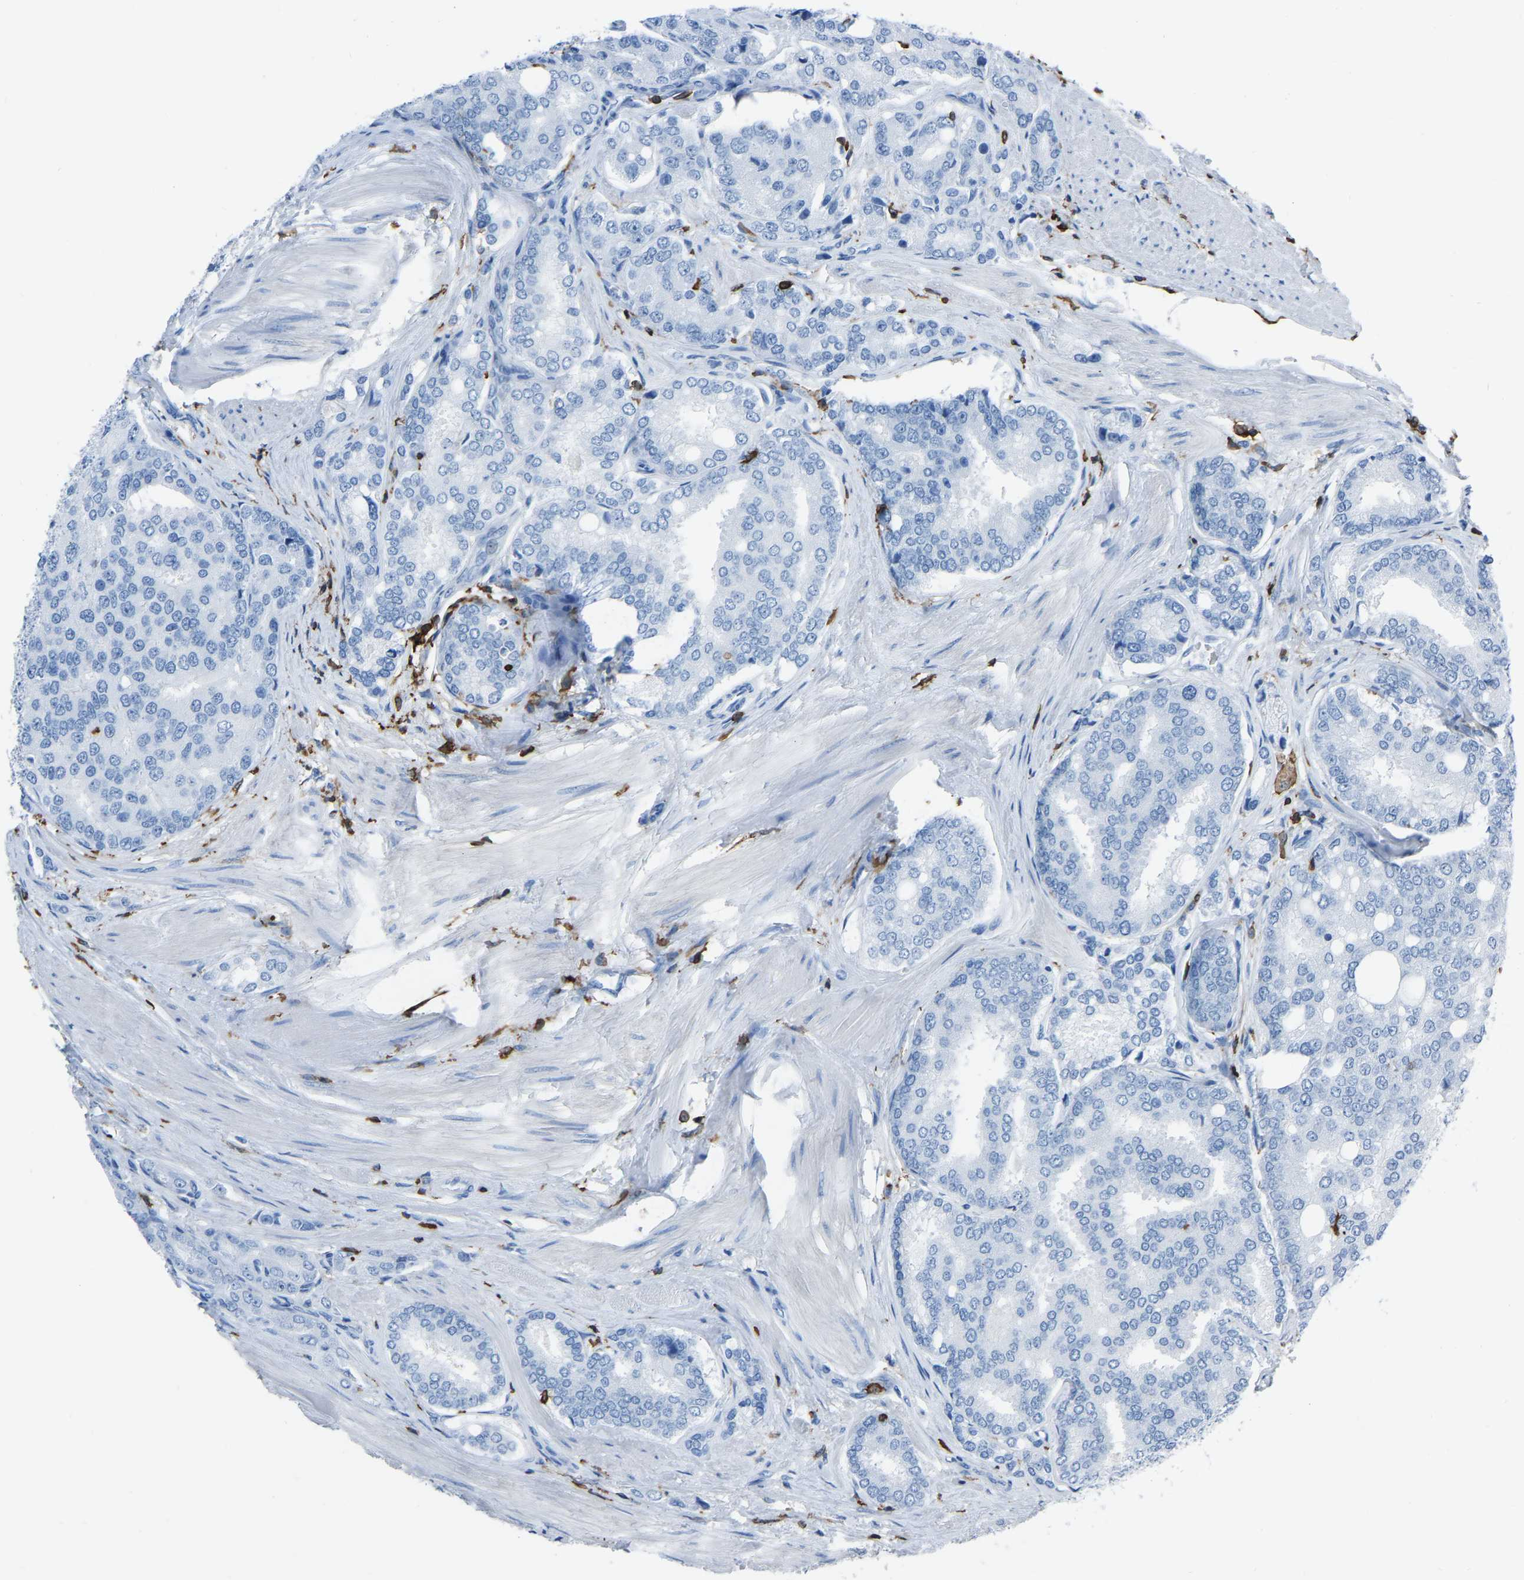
{"staining": {"intensity": "negative", "quantity": "none", "location": "none"}, "tissue": "prostate cancer", "cell_type": "Tumor cells", "image_type": "cancer", "snomed": [{"axis": "morphology", "description": "Adenocarcinoma, High grade"}, {"axis": "topography", "description": "Prostate"}], "caption": "Tumor cells show no significant protein expression in high-grade adenocarcinoma (prostate).", "gene": "LSP1", "patient": {"sex": "male", "age": 50}}